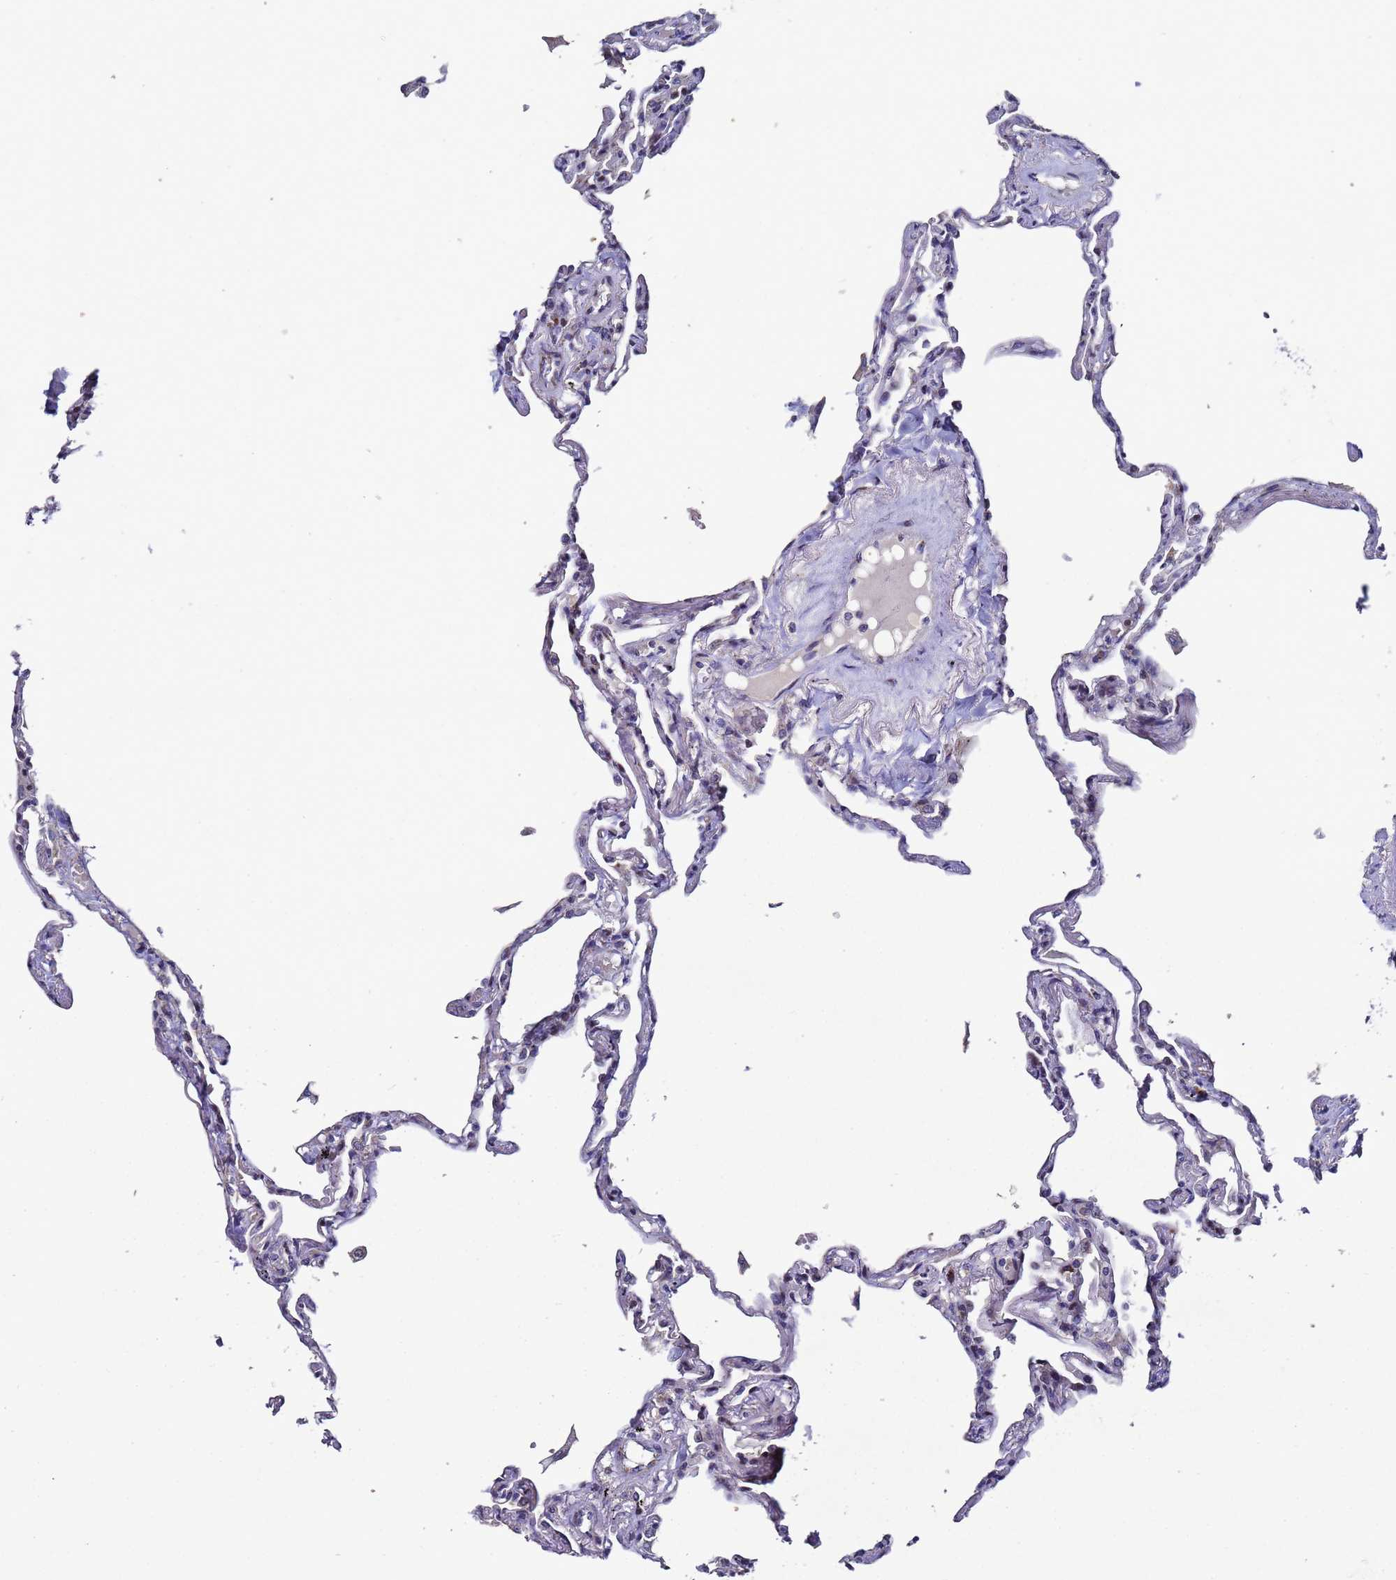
{"staining": {"intensity": "moderate", "quantity": "<25%", "location": "cytoplasmic/membranous"}, "tissue": "lung", "cell_type": "Alveolar cells", "image_type": "normal", "snomed": [{"axis": "morphology", "description": "Normal tissue, NOS"}, {"axis": "topography", "description": "Lung"}], "caption": "IHC (DAB (3,3'-diaminobenzidine)) staining of unremarkable lung reveals moderate cytoplasmic/membranous protein expression in approximately <25% of alveolar cells. (IHC, brightfield microscopy, high magnification).", "gene": "NSUN6", "patient": {"sex": "female", "age": 67}}